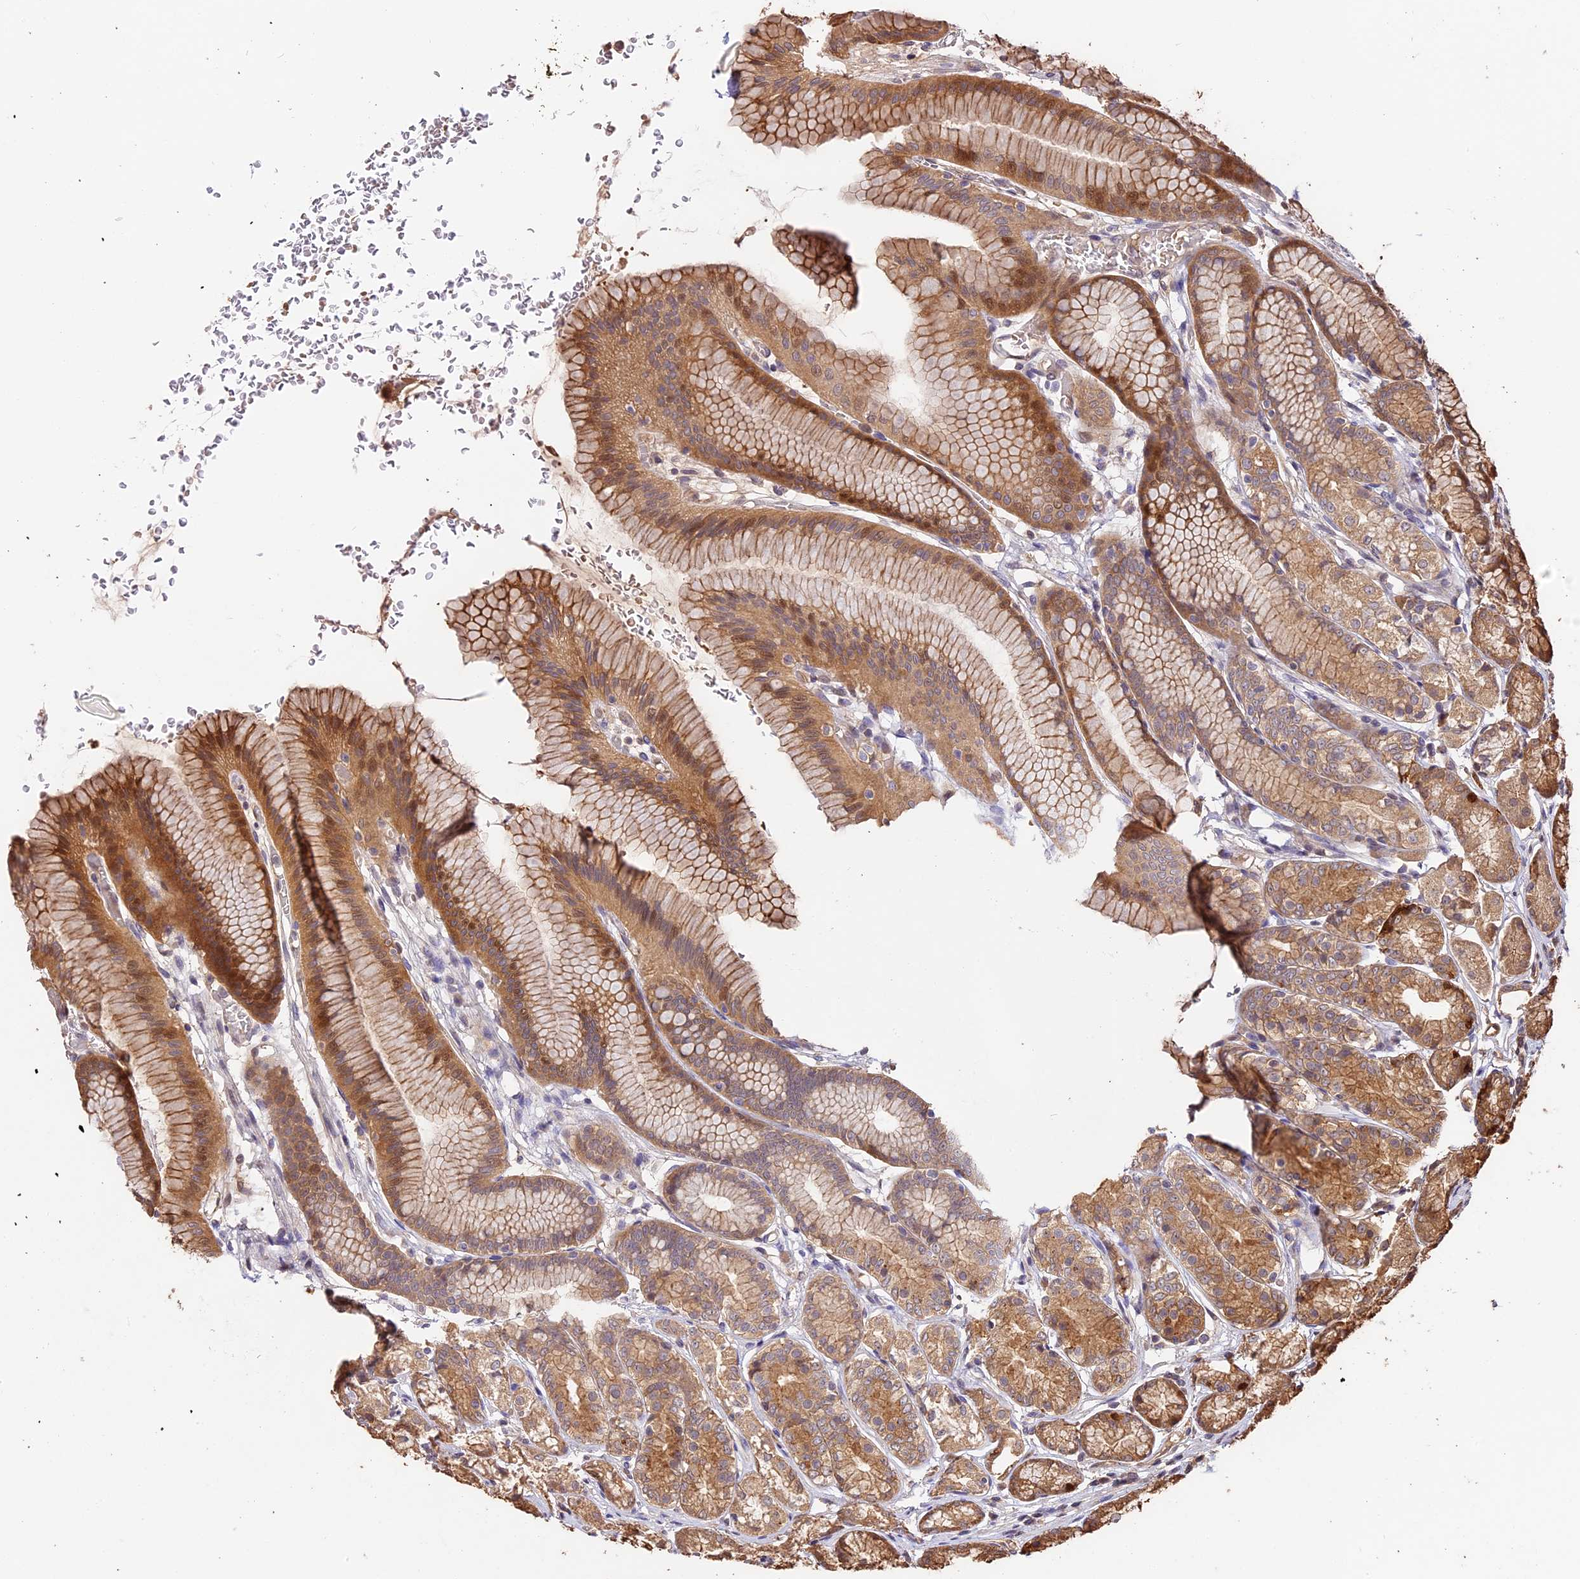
{"staining": {"intensity": "moderate", "quantity": ">75%", "location": "cytoplasmic/membranous"}, "tissue": "stomach", "cell_type": "Glandular cells", "image_type": "normal", "snomed": [{"axis": "morphology", "description": "Normal tissue, NOS"}, {"axis": "morphology", "description": "Adenocarcinoma, NOS"}, {"axis": "morphology", "description": "Adenocarcinoma, High grade"}, {"axis": "topography", "description": "Stomach, upper"}, {"axis": "topography", "description": "Stomach"}], "caption": "Immunohistochemical staining of benign human stomach exhibits medium levels of moderate cytoplasmic/membranous positivity in approximately >75% of glandular cells.", "gene": "PPP1R37", "patient": {"sex": "female", "age": 65}}